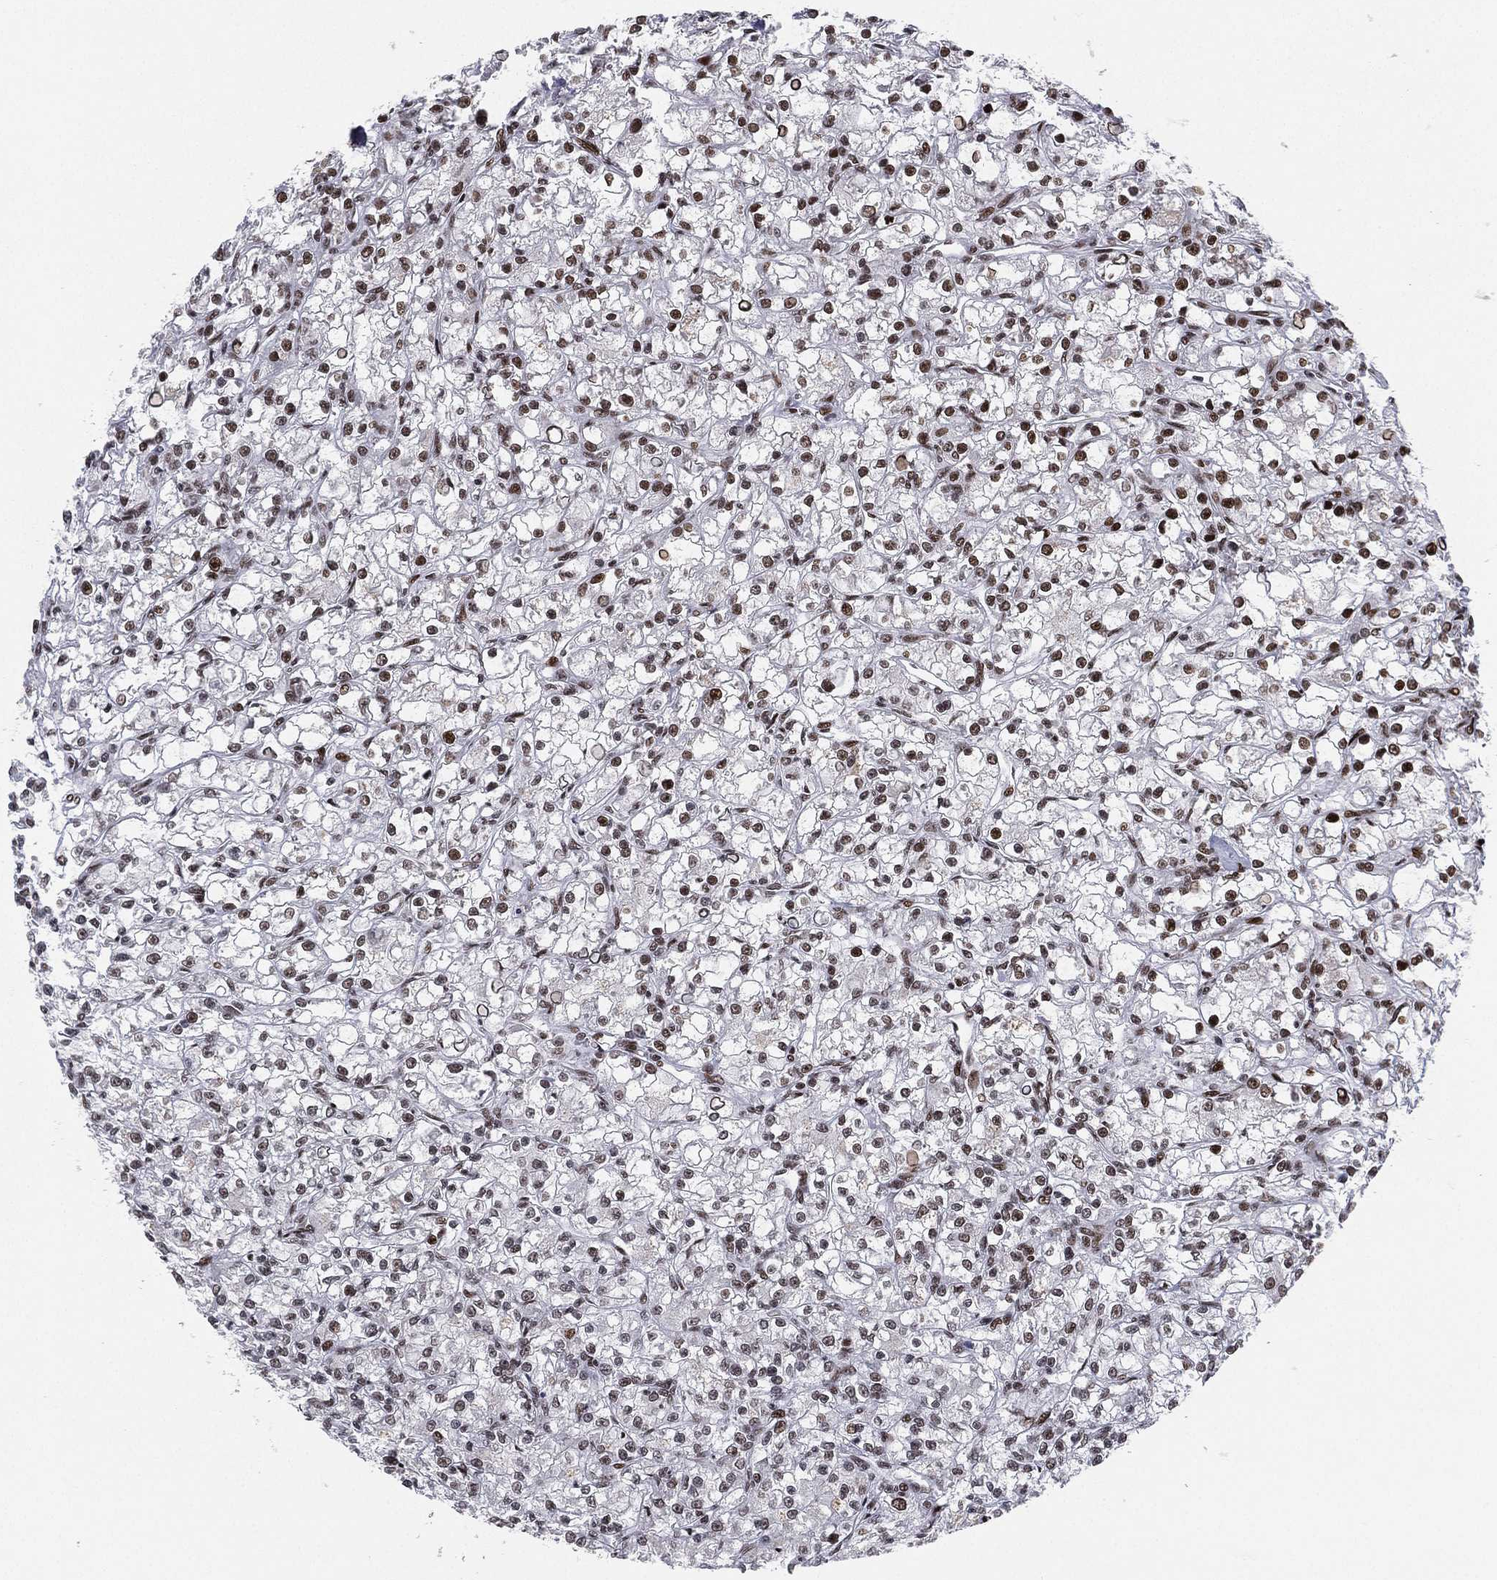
{"staining": {"intensity": "strong", "quantity": "<25%", "location": "nuclear"}, "tissue": "renal cancer", "cell_type": "Tumor cells", "image_type": "cancer", "snomed": [{"axis": "morphology", "description": "Adenocarcinoma, NOS"}, {"axis": "topography", "description": "Kidney"}], "caption": "Protein staining of renal cancer tissue displays strong nuclear positivity in approximately <25% of tumor cells. The staining was performed using DAB to visualize the protein expression in brown, while the nuclei were stained in blue with hematoxylin (Magnification: 20x).", "gene": "RTF1", "patient": {"sex": "female", "age": 59}}